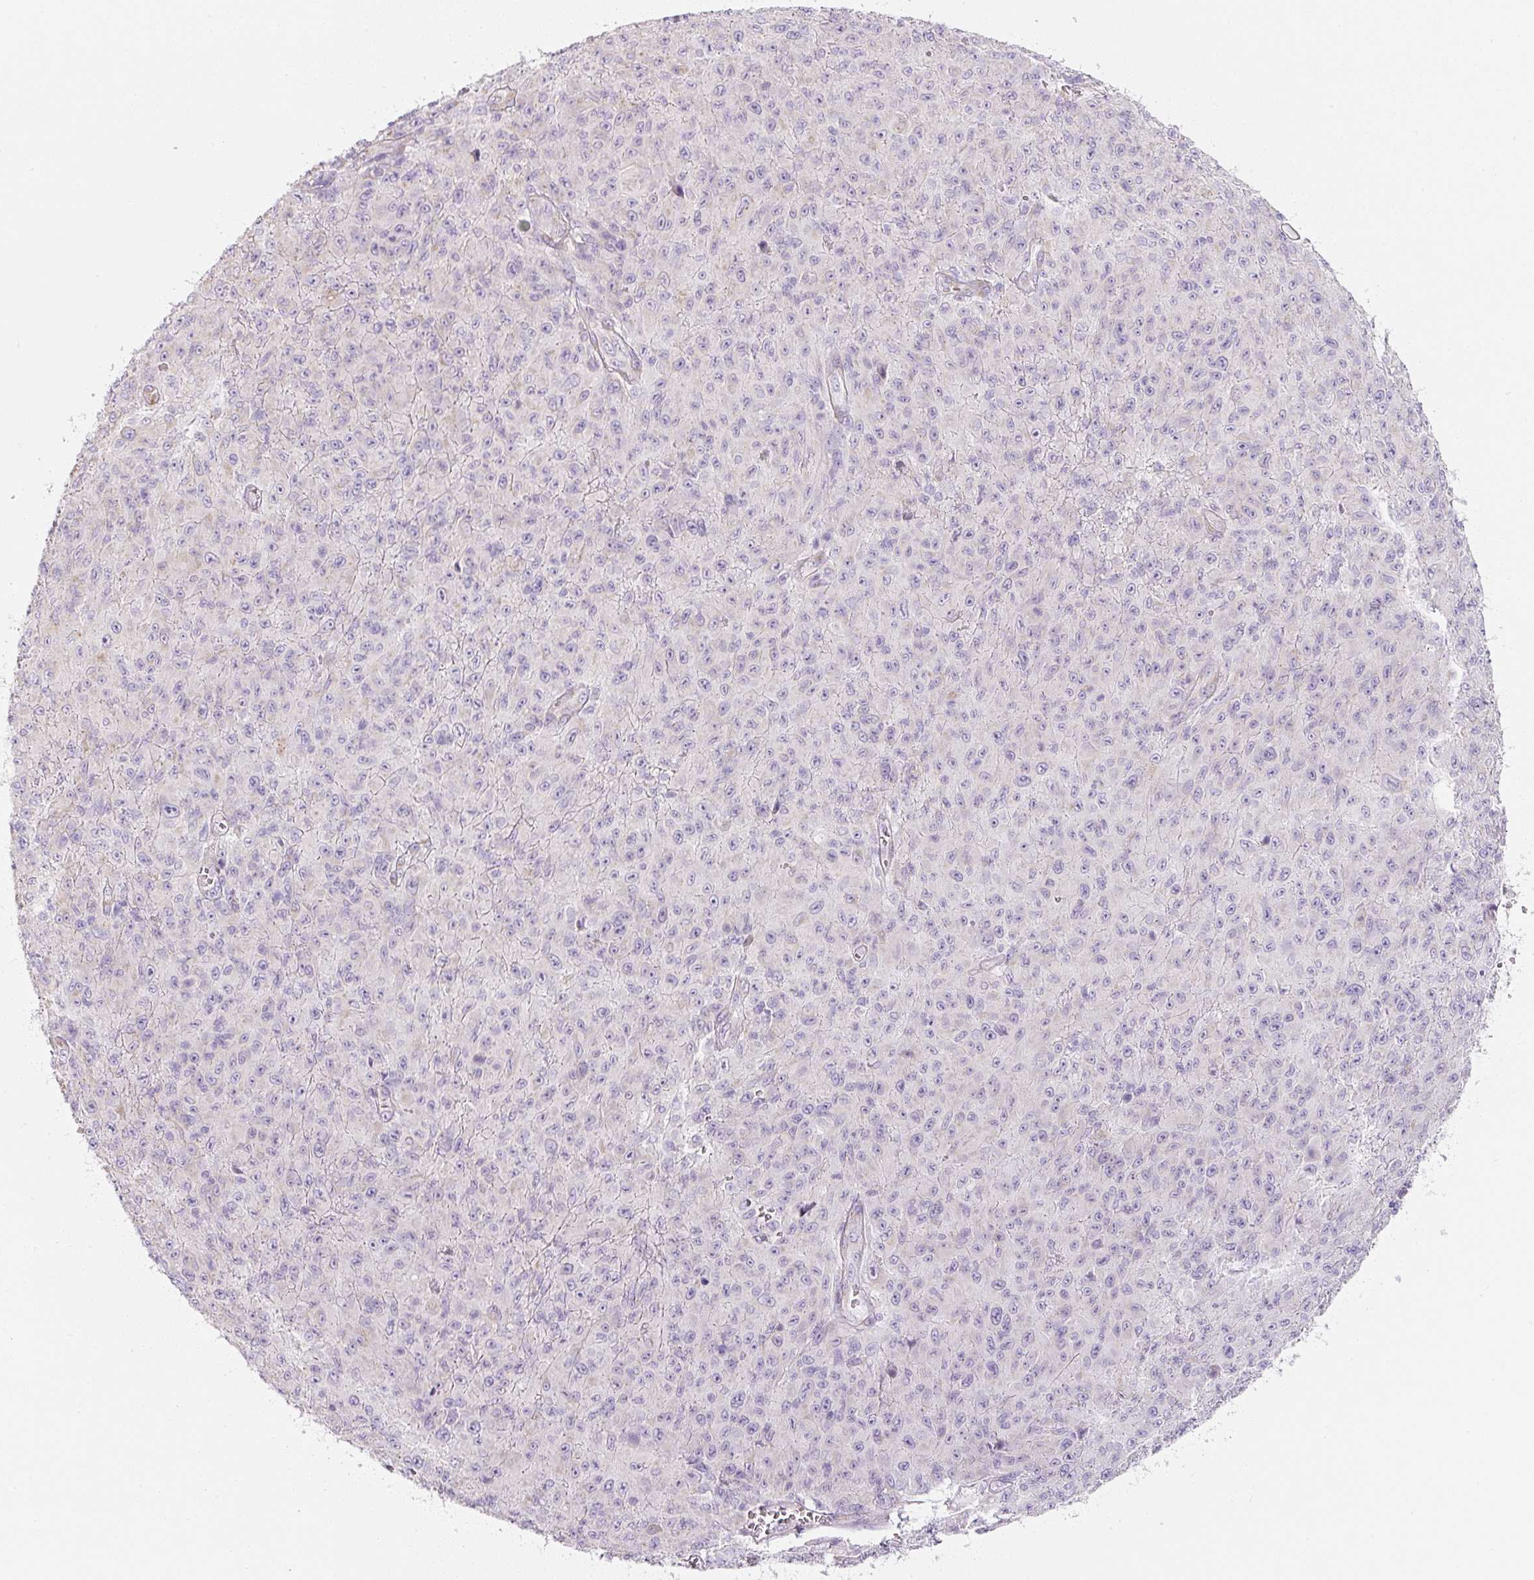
{"staining": {"intensity": "negative", "quantity": "none", "location": "none"}, "tissue": "melanoma", "cell_type": "Tumor cells", "image_type": "cancer", "snomed": [{"axis": "morphology", "description": "Malignant melanoma, NOS"}, {"axis": "topography", "description": "Skin"}], "caption": "A high-resolution image shows immunohistochemistry staining of melanoma, which reveals no significant staining in tumor cells. (DAB immunohistochemistry (IHC) with hematoxylin counter stain).", "gene": "PWWP3B", "patient": {"sex": "male", "age": 46}}